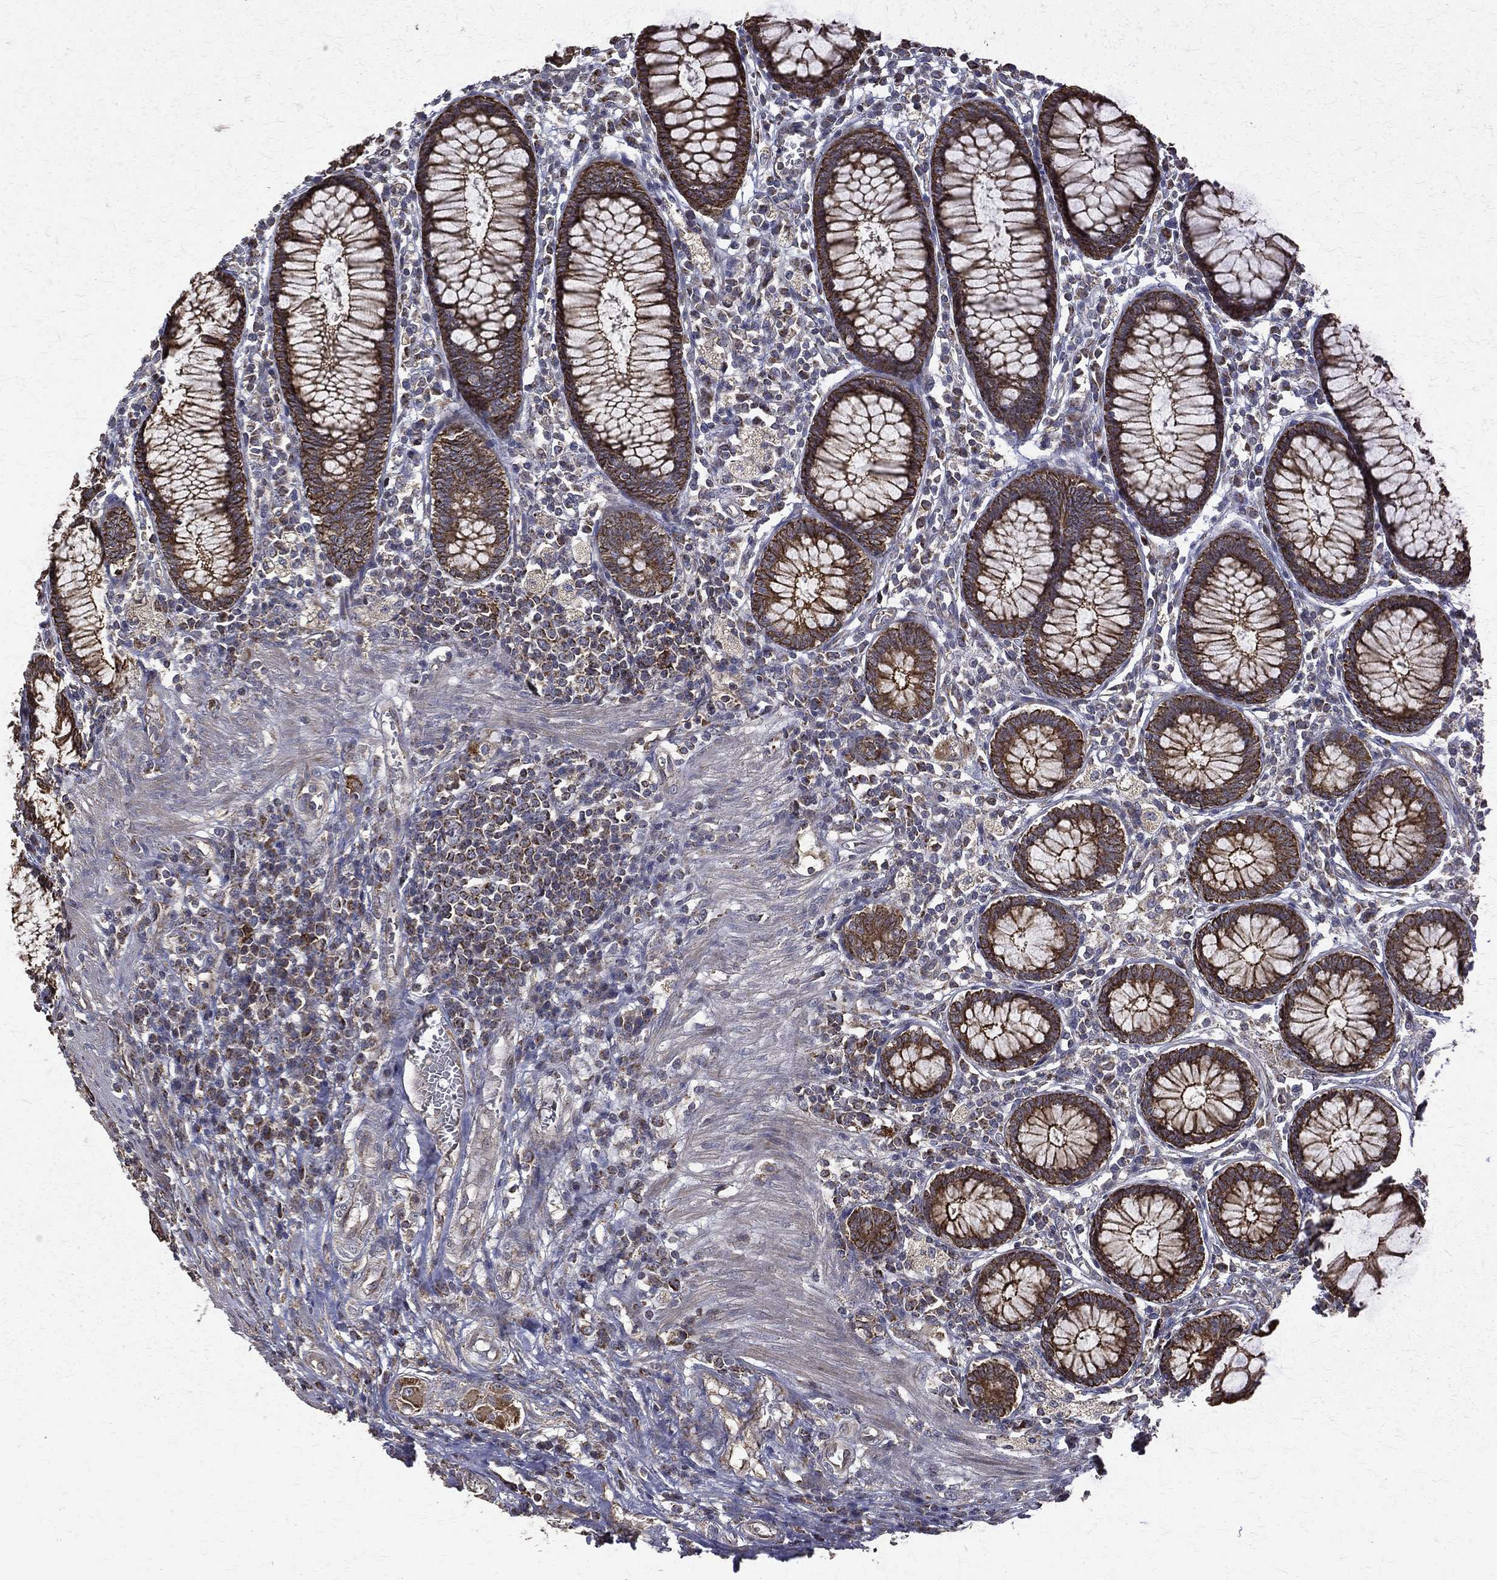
{"staining": {"intensity": "negative", "quantity": "none", "location": "none"}, "tissue": "colon", "cell_type": "Endothelial cells", "image_type": "normal", "snomed": [{"axis": "morphology", "description": "Normal tissue, NOS"}, {"axis": "topography", "description": "Colon"}], "caption": "DAB immunohistochemical staining of unremarkable human colon exhibits no significant positivity in endothelial cells.", "gene": "RPGR", "patient": {"sex": "male", "age": 65}}